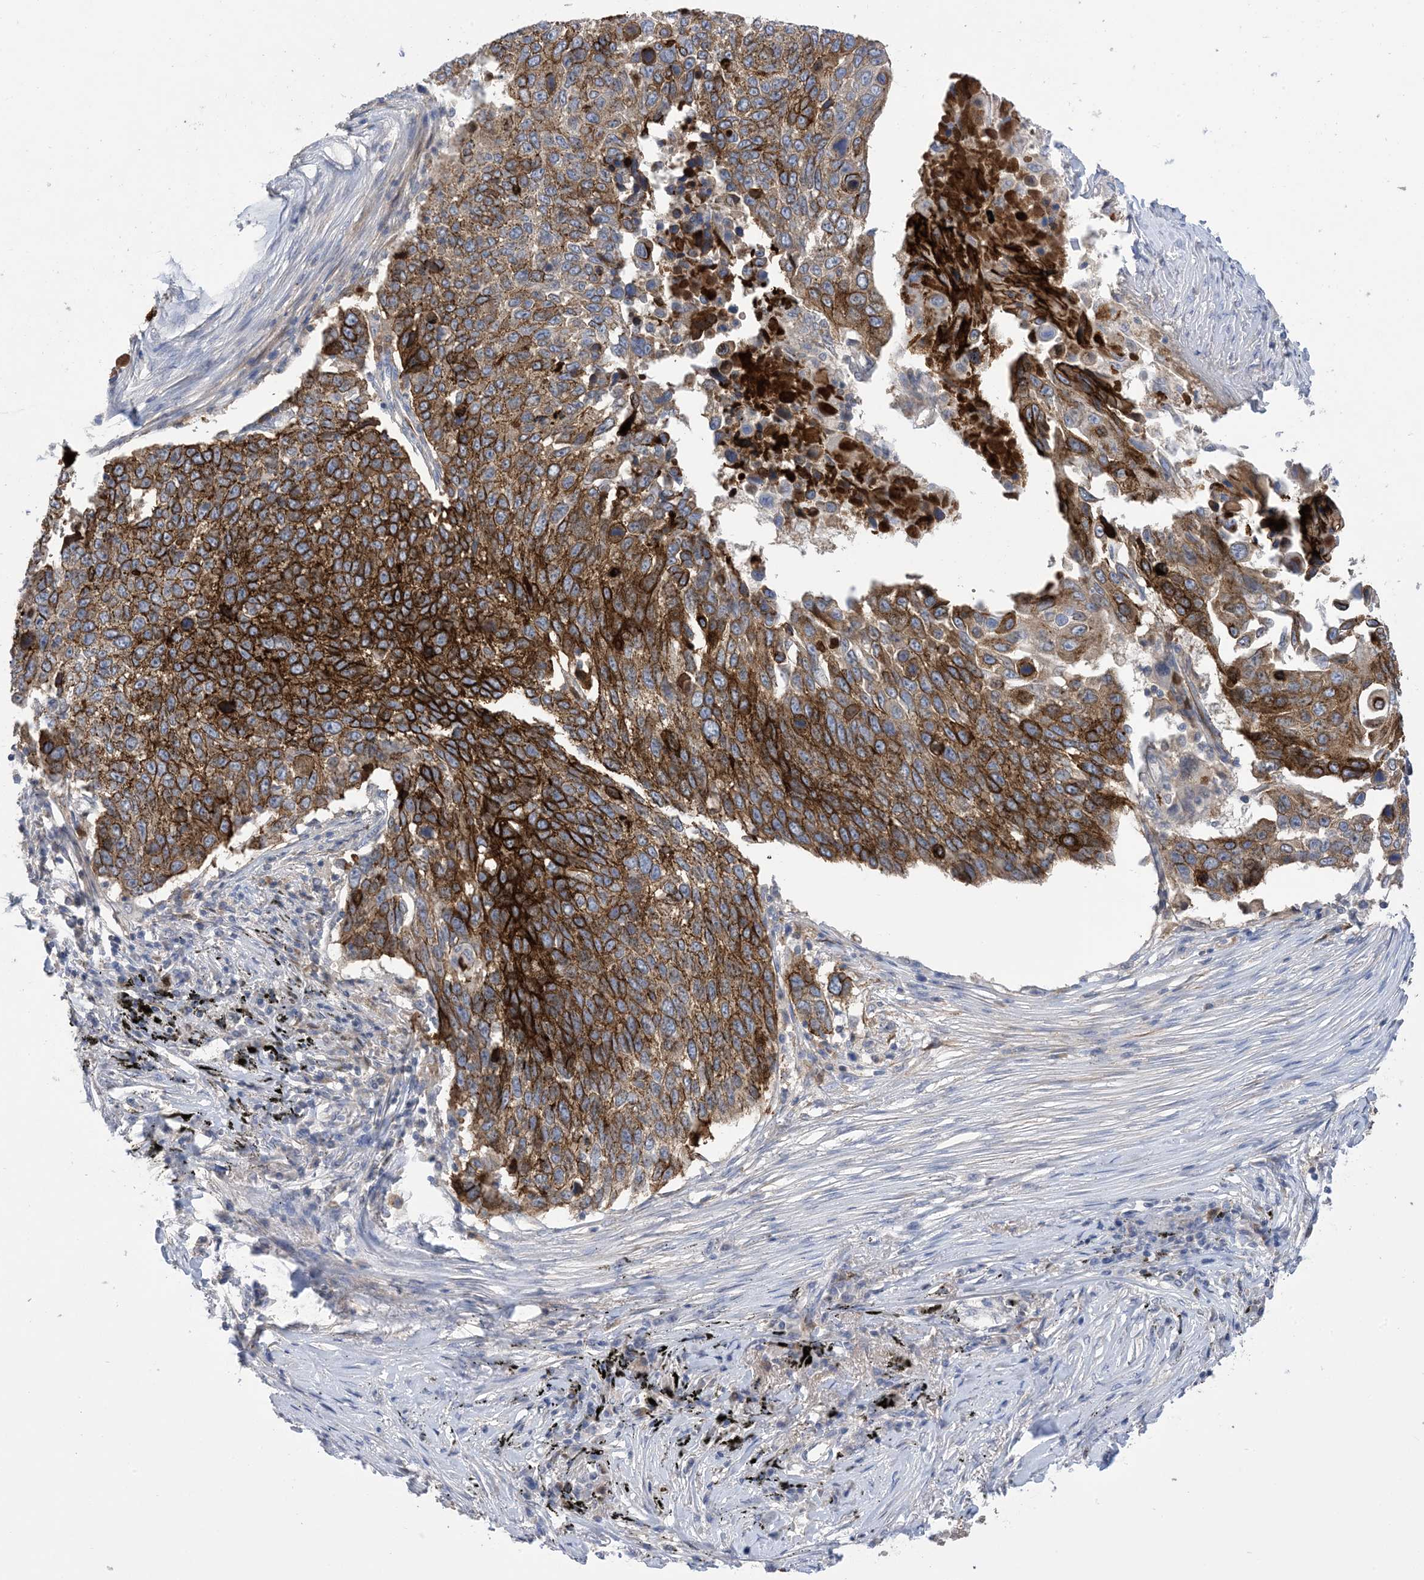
{"staining": {"intensity": "strong", "quantity": "25%-75%", "location": "cytoplasmic/membranous"}, "tissue": "lung cancer", "cell_type": "Tumor cells", "image_type": "cancer", "snomed": [{"axis": "morphology", "description": "Squamous cell carcinoma, NOS"}, {"axis": "topography", "description": "Lung"}], "caption": "Human squamous cell carcinoma (lung) stained for a protein (brown) demonstrates strong cytoplasmic/membranous positive staining in approximately 25%-75% of tumor cells.", "gene": "DSC3", "patient": {"sex": "male", "age": 66}}